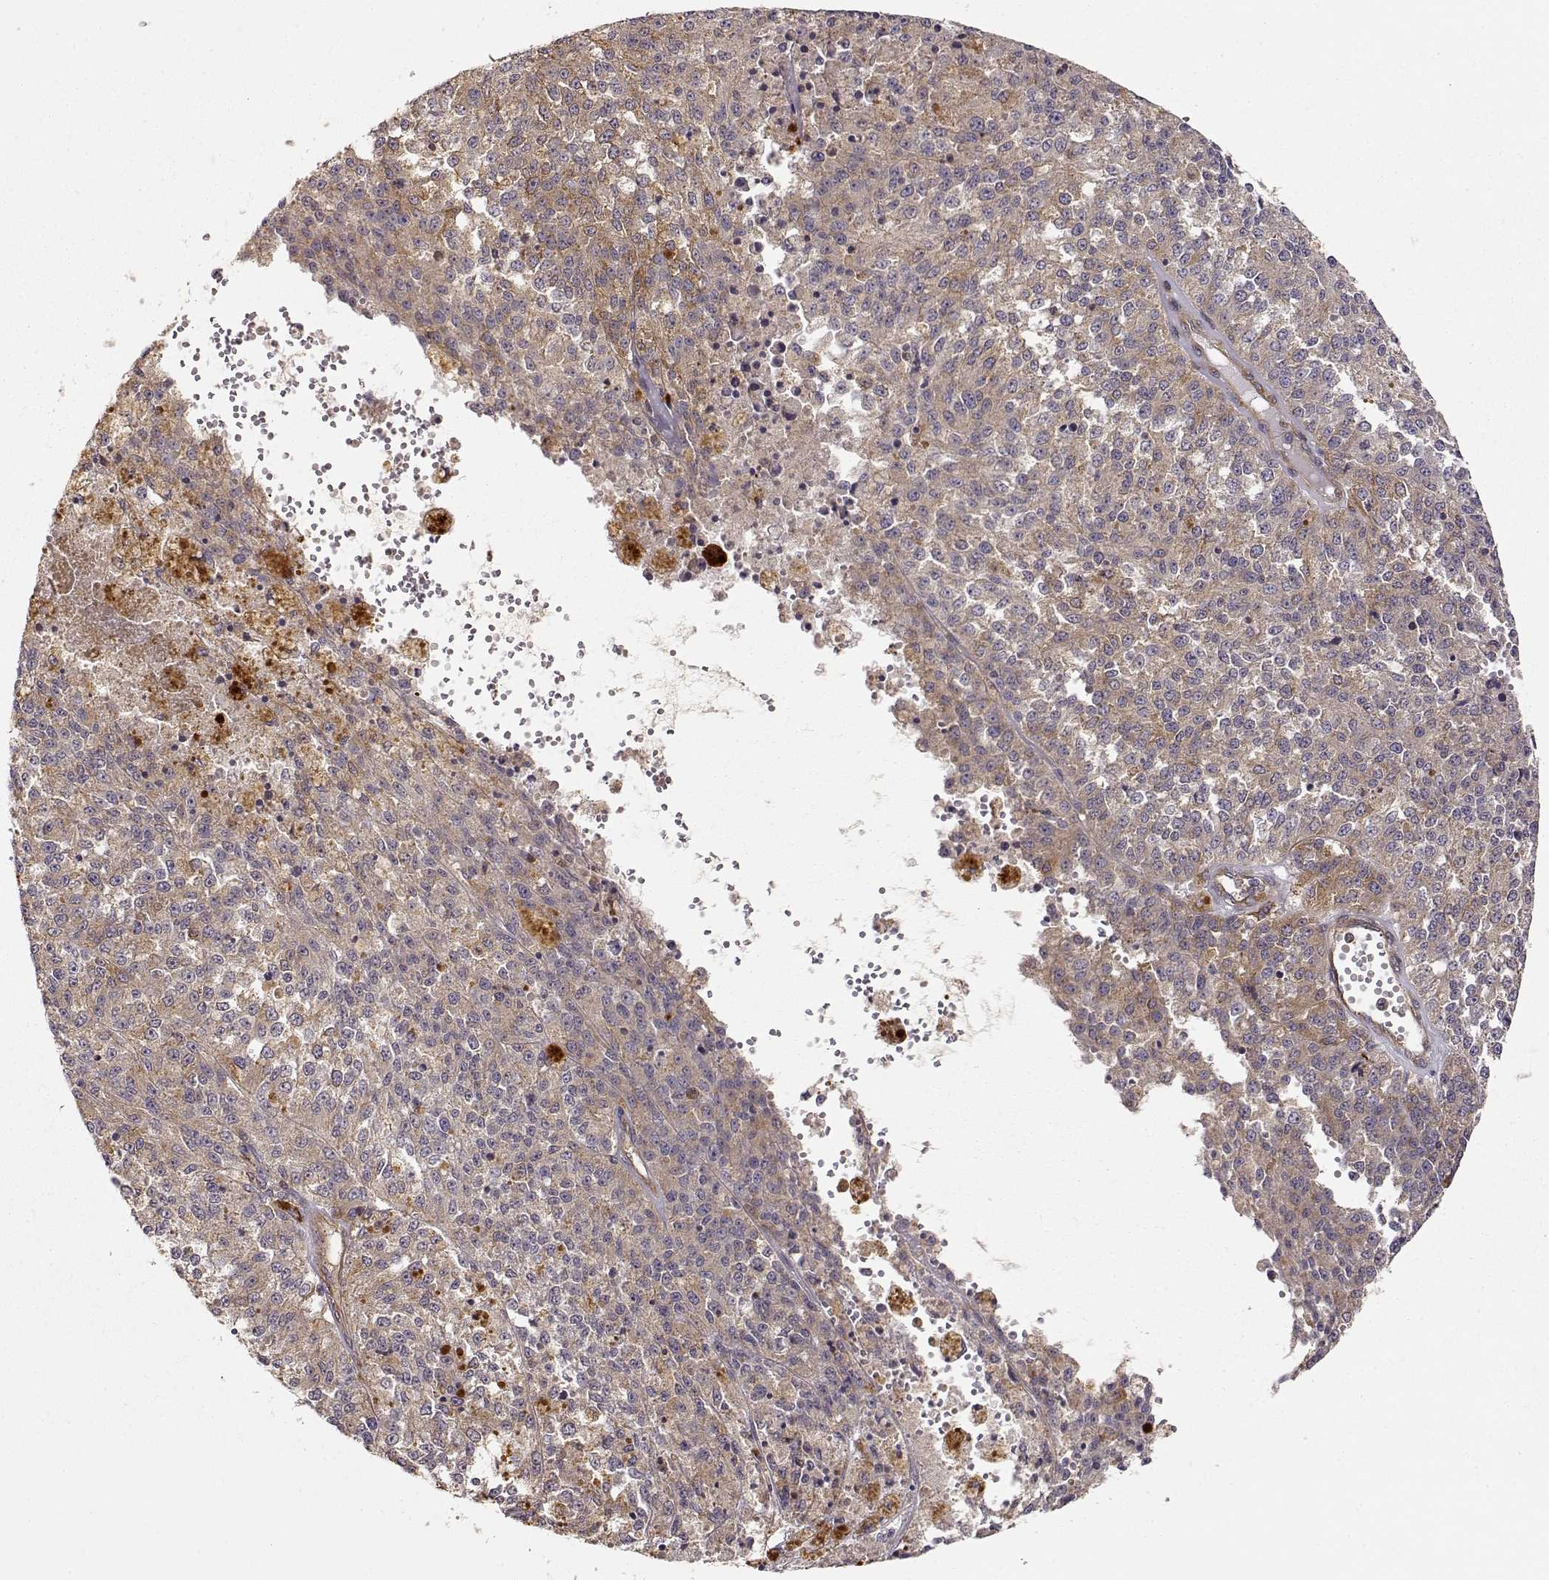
{"staining": {"intensity": "moderate", "quantity": "25%-75%", "location": "cytoplasmic/membranous"}, "tissue": "melanoma", "cell_type": "Tumor cells", "image_type": "cancer", "snomed": [{"axis": "morphology", "description": "Malignant melanoma, Metastatic site"}, {"axis": "topography", "description": "Lymph node"}], "caption": "DAB (3,3'-diaminobenzidine) immunohistochemical staining of human malignant melanoma (metastatic site) reveals moderate cytoplasmic/membranous protein staining in about 25%-75% of tumor cells. The protein of interest is shown in brown color, while the nuclei are stained blue.", "gene": "ARHGEF2", "patient": {"sex": "female", "age": 64}}